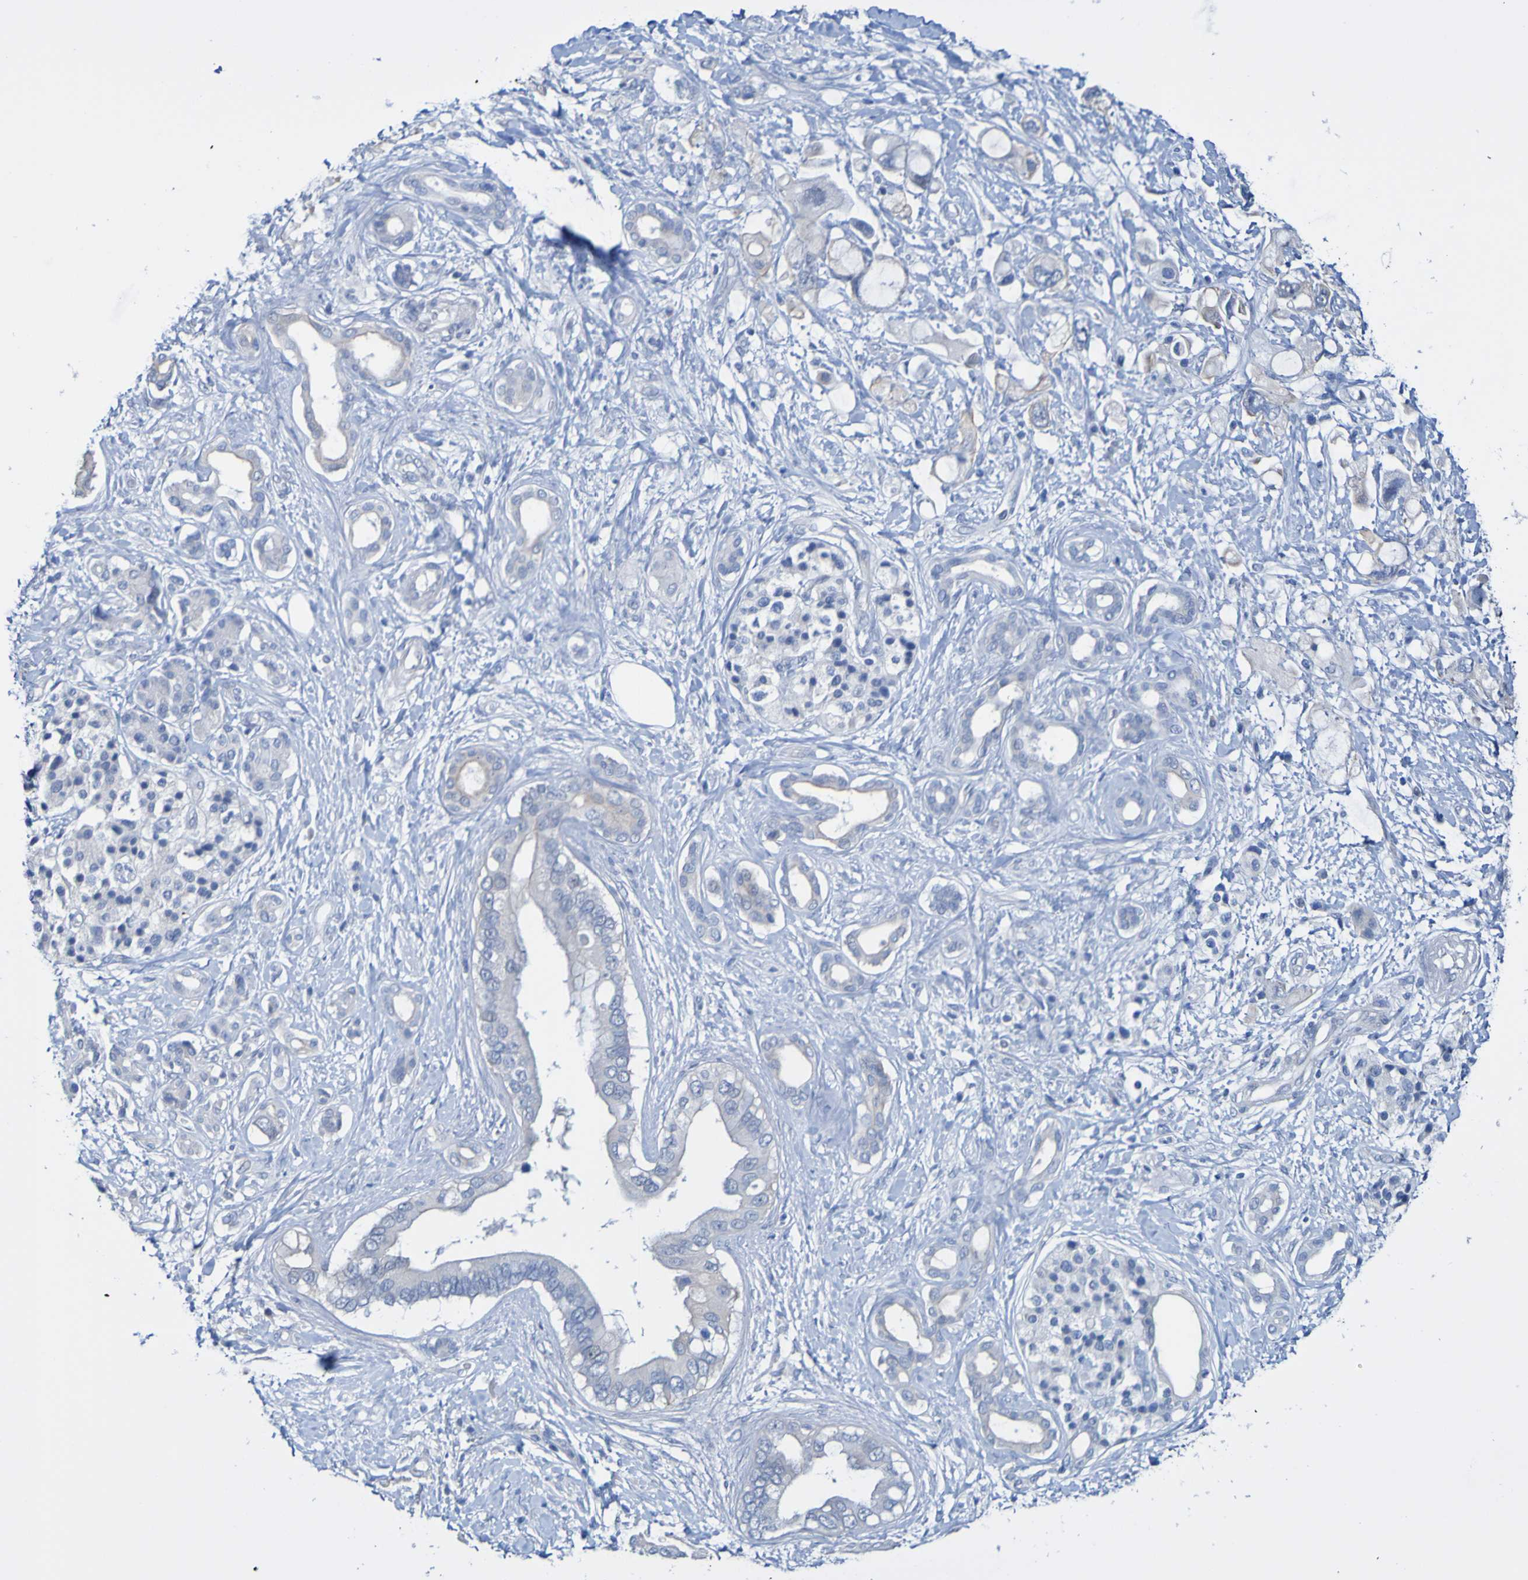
{"staining": {"intensity": "weak", "quantity": "<25%", "location": "cytoplasmic/membranous"}, "tissue": "pancreatic cancer", "cell_type": "Tumor cells", "image_type": "cancer", "snomed": [{"axis": "morphology", "description": "Adenocarcinoma, NOS"}, {"axis": "topography", "description": "Pancreas"}], "caption": "Tumor cells are negative for protein expression in human adenocarcinoma (pancreatic).", "gene": "ACMSD", "patient": {"sex": "female", "age": 56}}